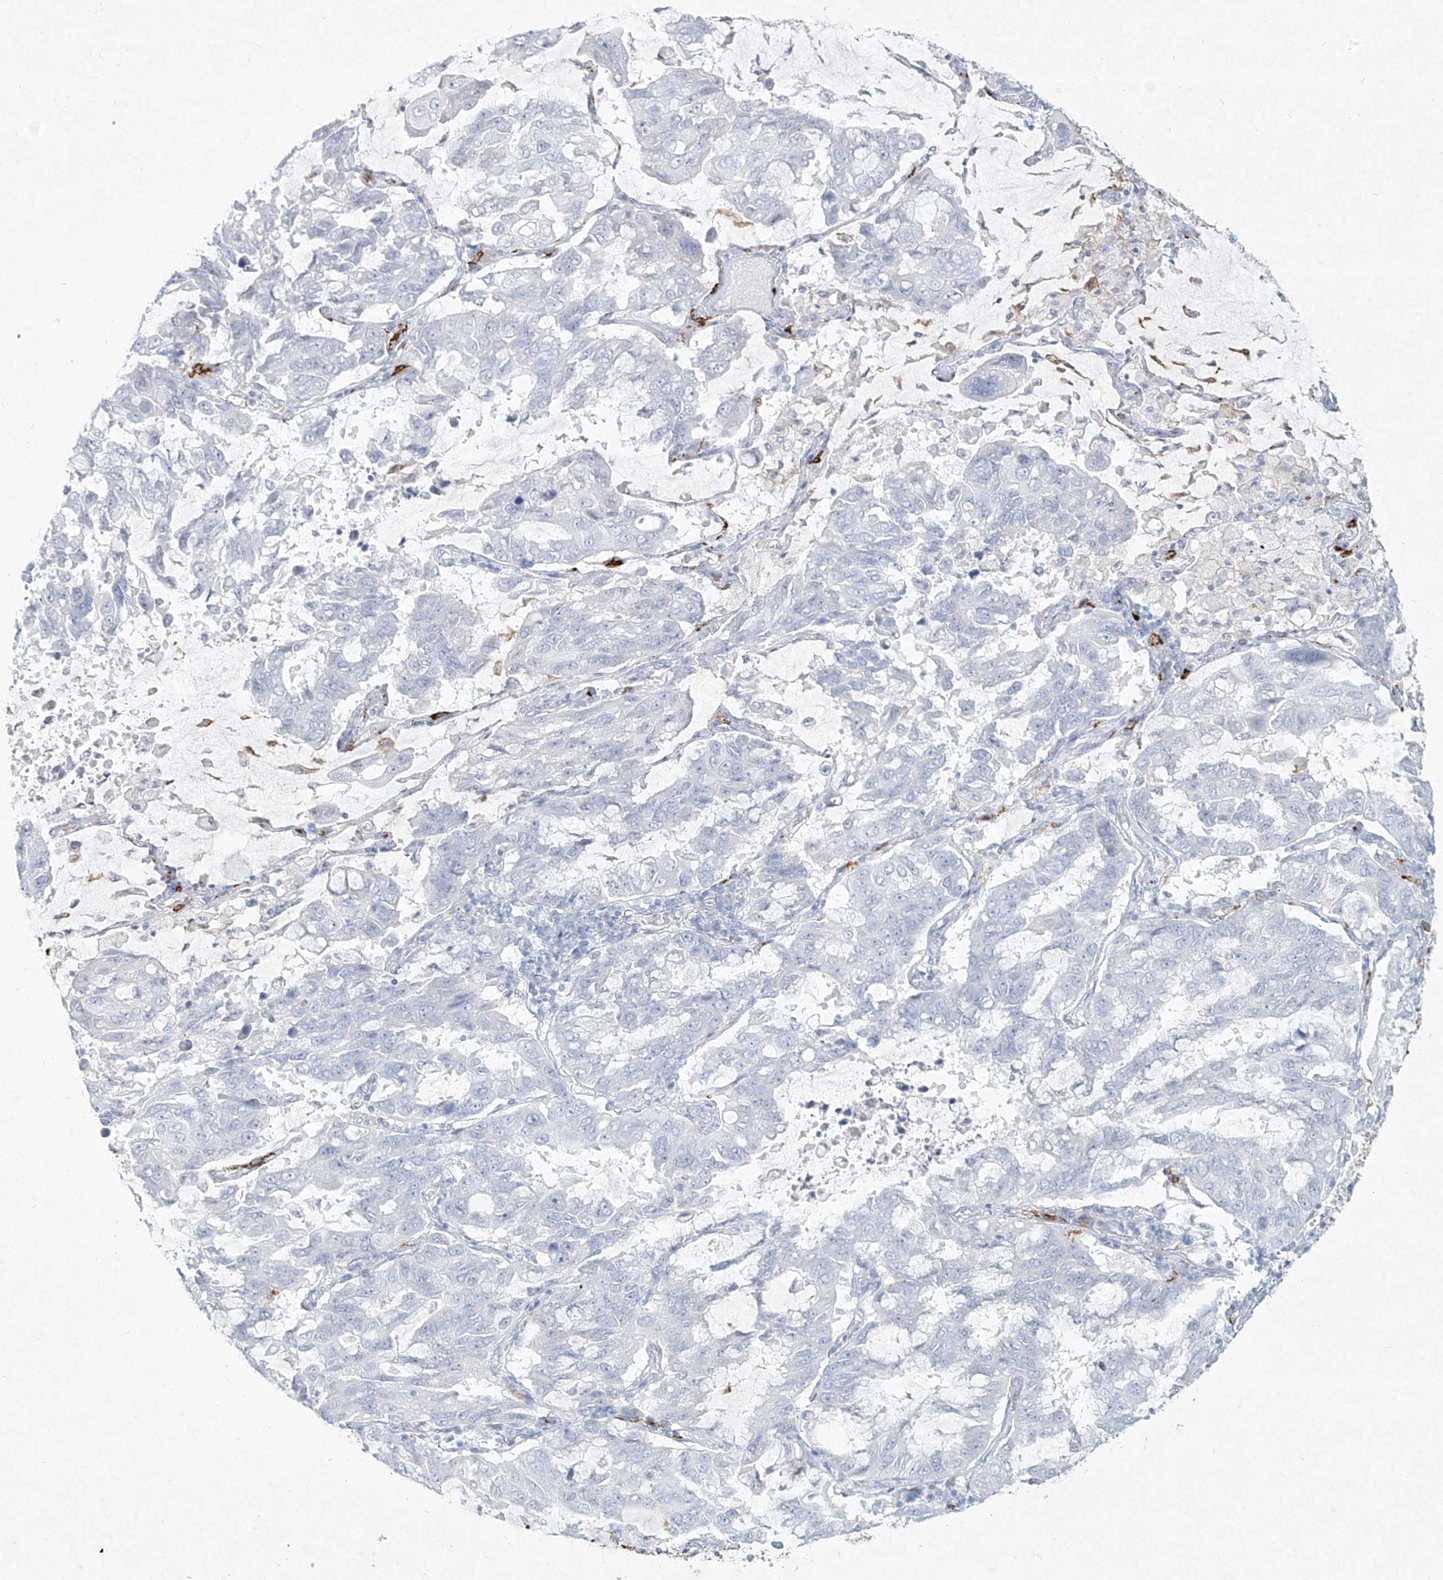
{"staining": {"intensity": "negative", "quantity": "none", "location": "none"}, "tissue": "lung cancer", "cell_type": "Tumor cells", "image_type": "cancer", "snomed": [{"axis": "morphology", "description": "Adenocarcinoma, NOS"}, {"axis": "topography", "description": "Lung"}], "caption": "Lung cancer was stained to show a protein in brown. There is no significant staining in tumor cells.", "gene": "CD209", "patient": {"sex": "male", "age": 64}}